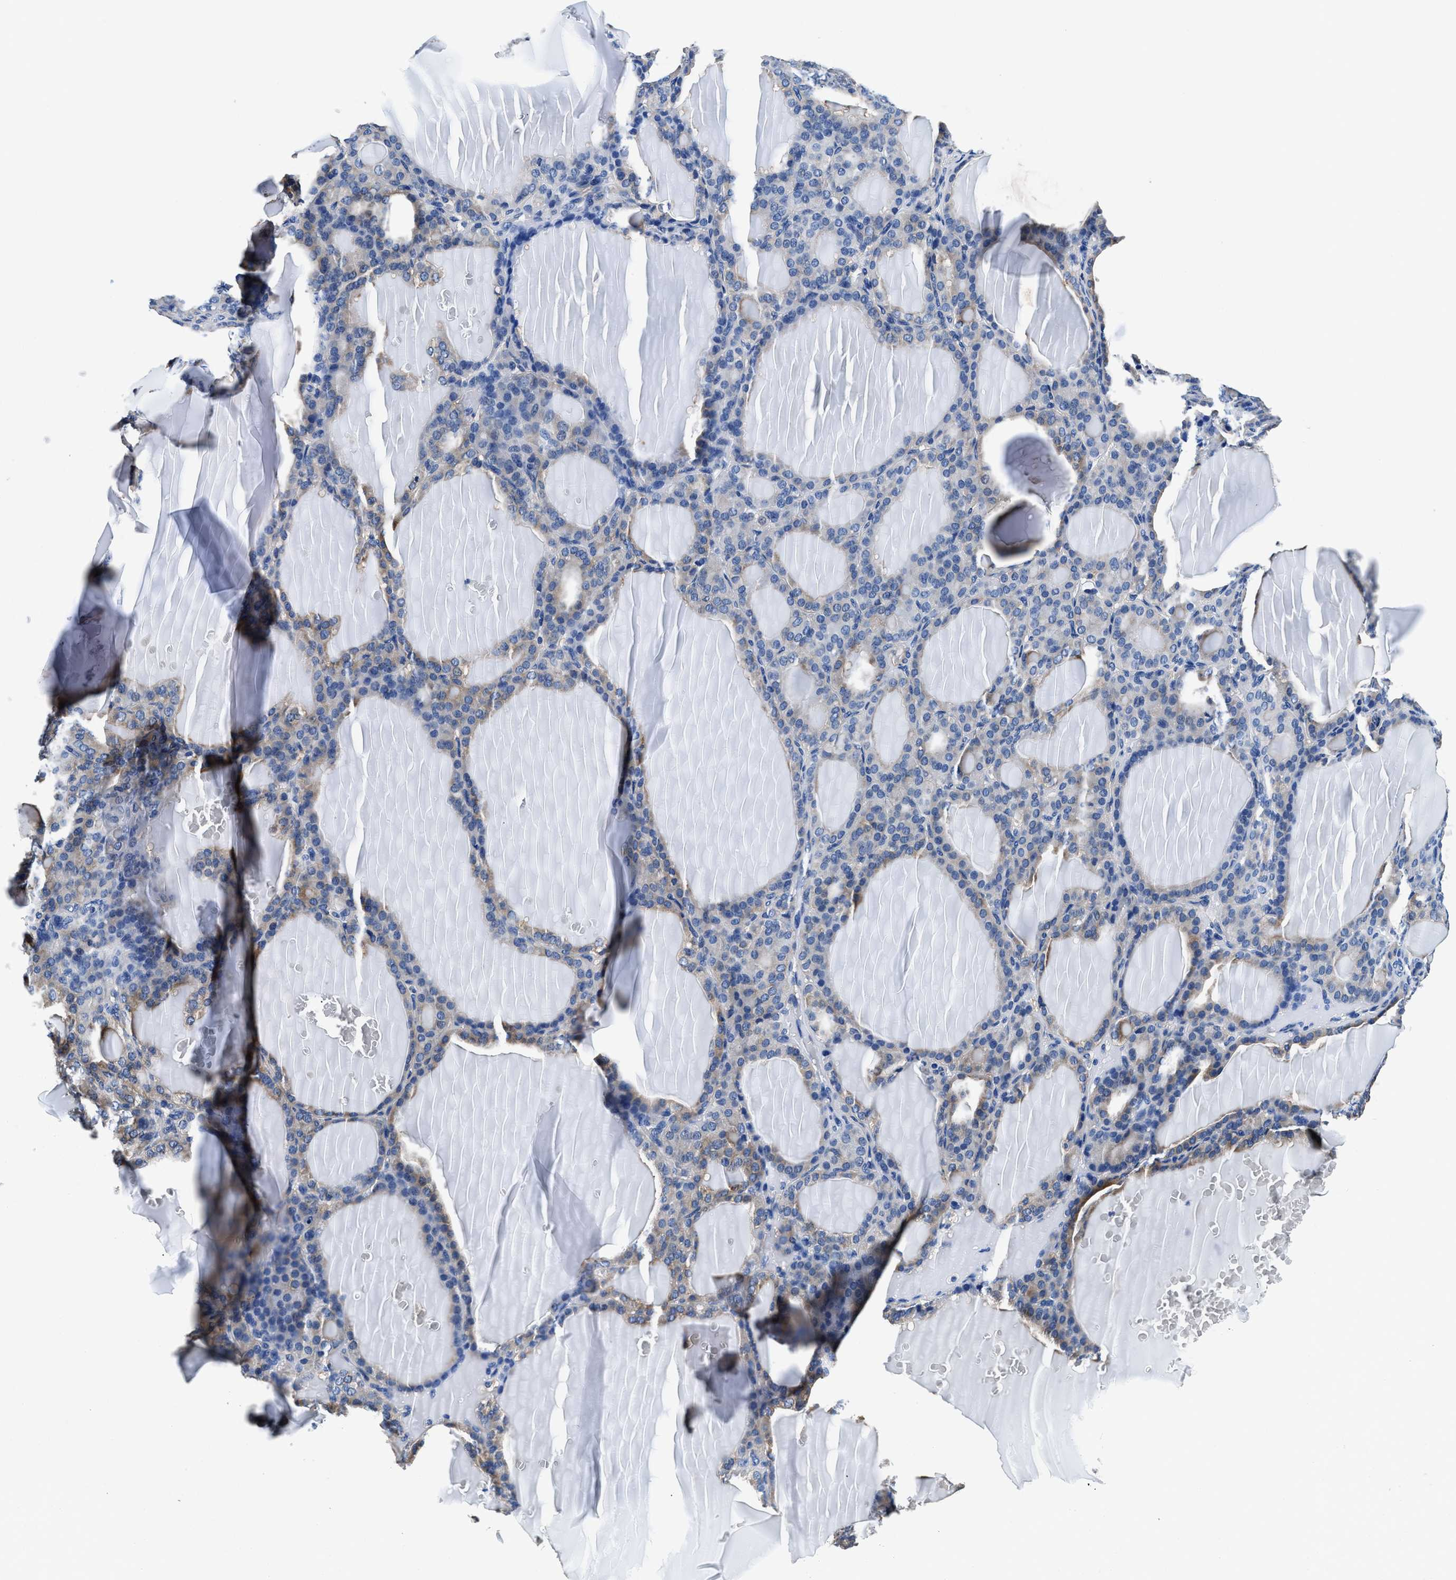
{"staining": {"intensity": "weak", "quantity": "25%-75%", "location": "cytoplasmic/membranous"}, "tissue": "thyroid gland", "cell_type": "Glandular cells", "image_type": "normal", "snomed": [{"axis": "morphology", "description": "Normal tissue, NOS"}, {"axis": "topography", "description": "Thyroid gland"}], "caption": "Thyroid gland stained for a protein (brown) reveals weak cytoplasmic/membranous positive expression in about 25%-75% of glandular cells.", "gene": "NEU1", "patient": {"sex": "female", "age": 28}}